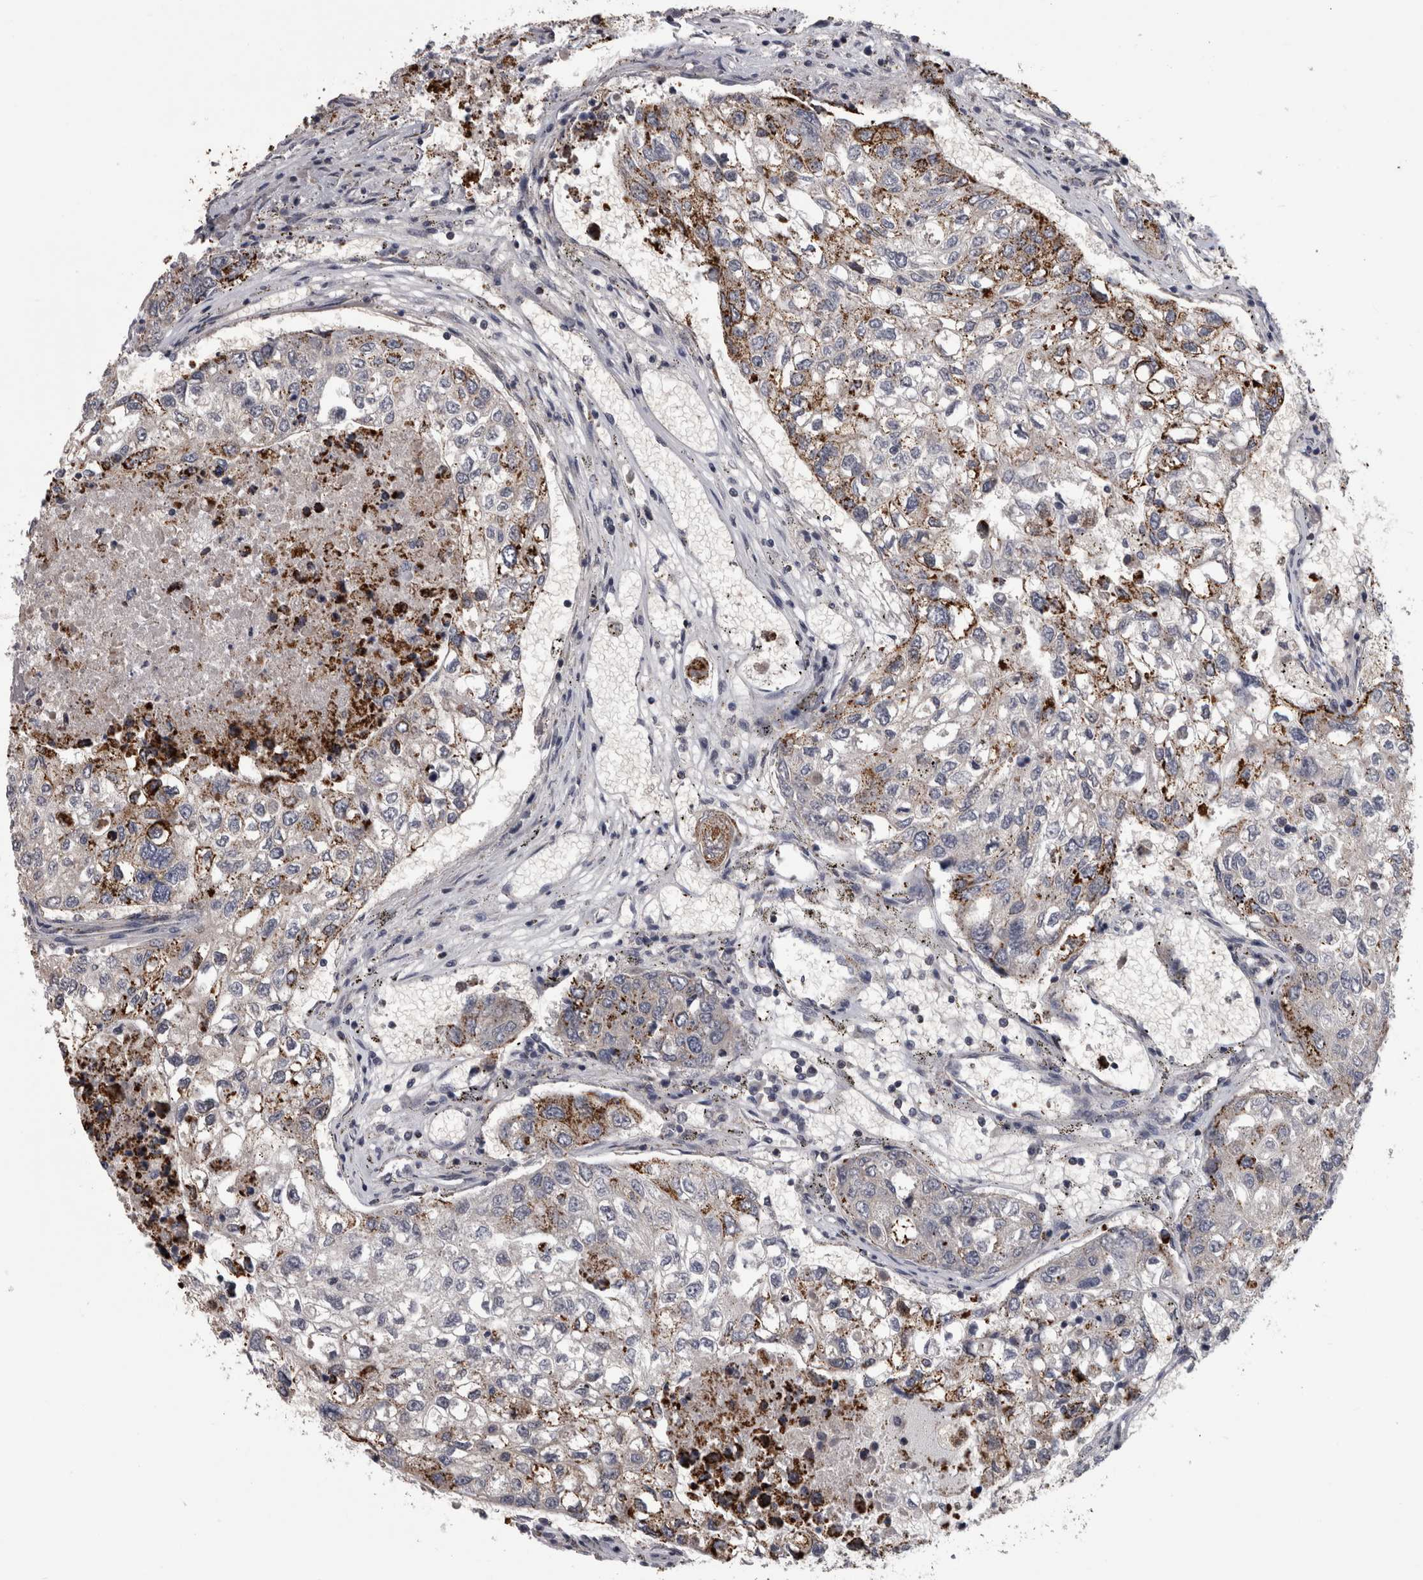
{"staining": {"intensity": "moderate", "quantity": "<25%", "location": "cytoplasmic/membranous"}, "tissue": "urothelial cancer", "cell_type": "Tumor cells", "image_type": "cancer", "snomed": [{"axis": "morphology", "description": "Urothelial carcinoma, High grade"}, {"axis": "topography", "description": "Lymph node"}, {"axis": "topography", "description": "Urinary bladder"}], "caption": "A photomicrograph of urothelial carcinoma (high-grade) stained for a protein reveals moderate cytoplasmic/membranous brown staining in tumor cells.", "gene": "MDH2", "patient": {"sex": "male", "age": 51}}